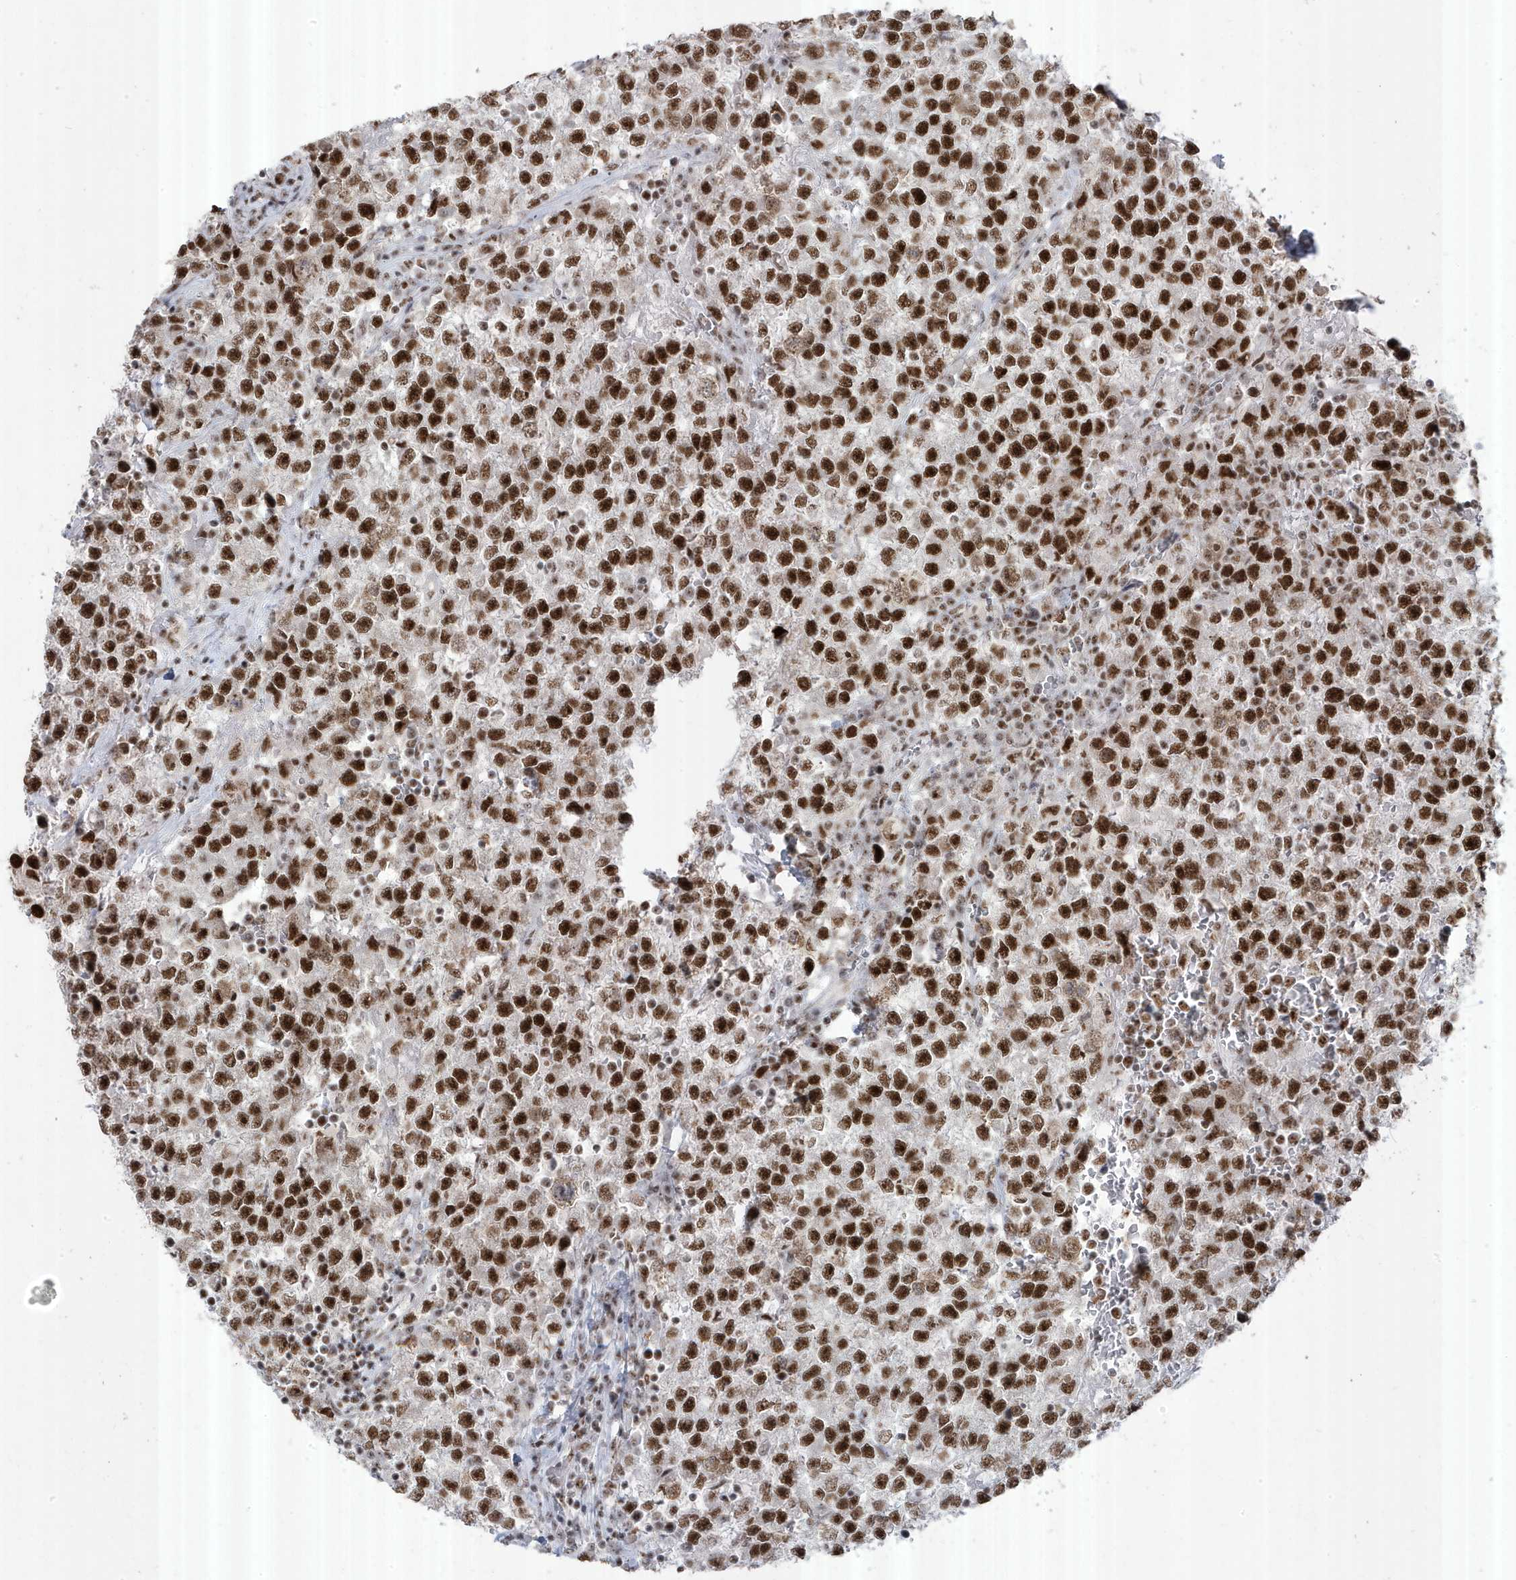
{"staining": {"intensity": "strong", "quantity": ">75%", "location": "nuclear"}, "tissue": "testis cancer", "cell_type": "Tumor cells", "image_type": "cancer", "snomed": [{"axis": "morphology", "description": "Seminoma, NOS"}, {"axis": "topography", "description": "Testis"}], "caption": "Protein staining by immunohistochemistry exhibits strong nuclear positivity in about >75% of tumor cells in testis cancer. (DAB (3,3'-diaminobenzidine) IHC with brightfield microscopy, high magnification).", "gene": "MTREX", "patient": {"sex": "male", "age": 22}}